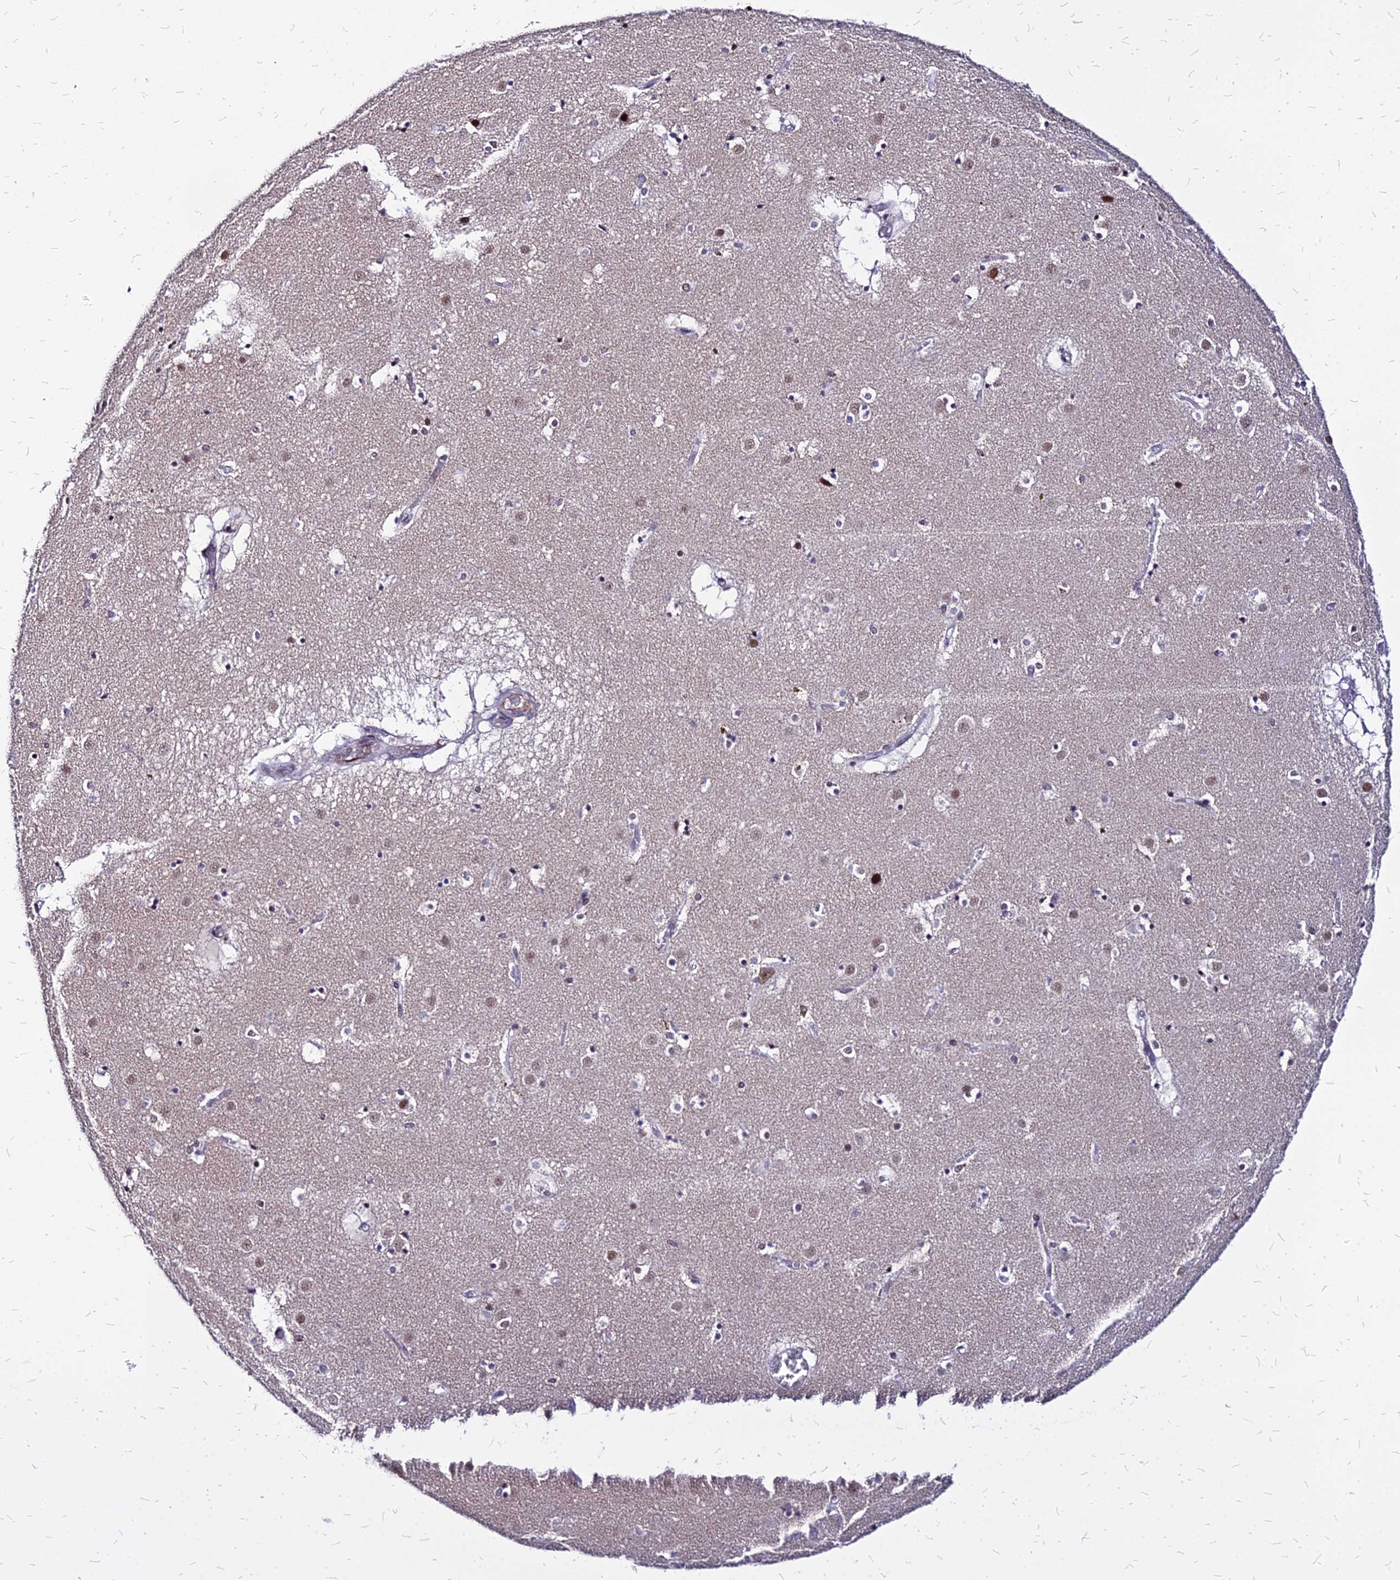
{"staining": {"intensity": "negative", "quantity": "none", "location": "none"}, "tissue": "caudate", "cell_type": "Glial cells", "image_type": "normal", "snomed": [{"axis": "morphology", "description": "Normal tissue, NOS"}, {"axis": "topography", "description": "Lateral ventricle wall"}], "caption": "An immunohistochemistry image of normal caudate is shown. There is no staining in glial cells of caudate.", "gene": "FDX2", "patient": {"sex": "male", "age": 70}}